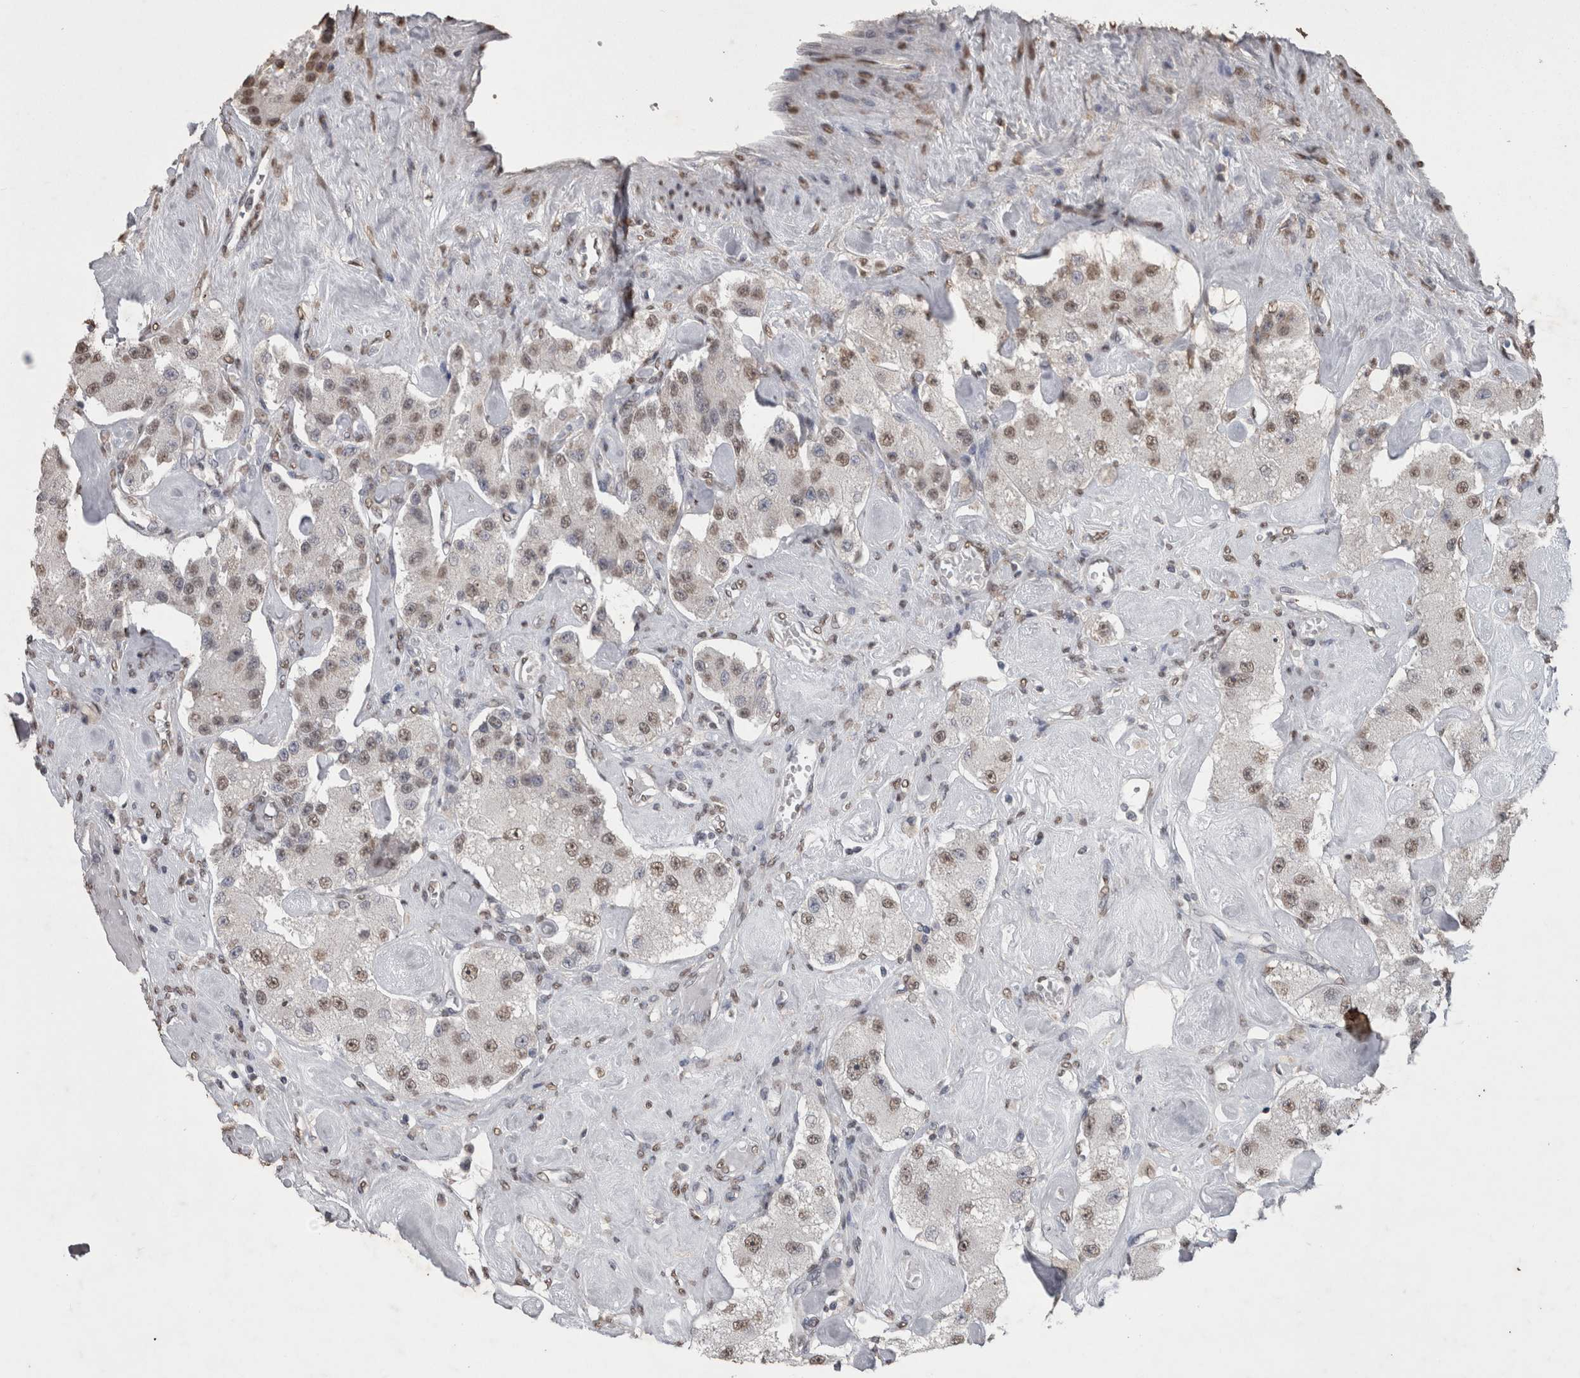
{"staining": {"intensity": "weak", "quantity": ">75%", "location": "nuclear"}, "tissue": "carcinoid", "cell_type": "Tumor cells", "image_type": "cancer", "snomed": [{"axis": "morphology", "description": "Carcinoid, malignant, NOS"}, {"axis": "topography", "description": "Pancreas"}], "caption": "Weak nuclear protein positivity is identified in about >75% of tumor cells in malignant carcinoid.", "gene": "SMAD7", "patient": {"sex": "male", "age": 41}}